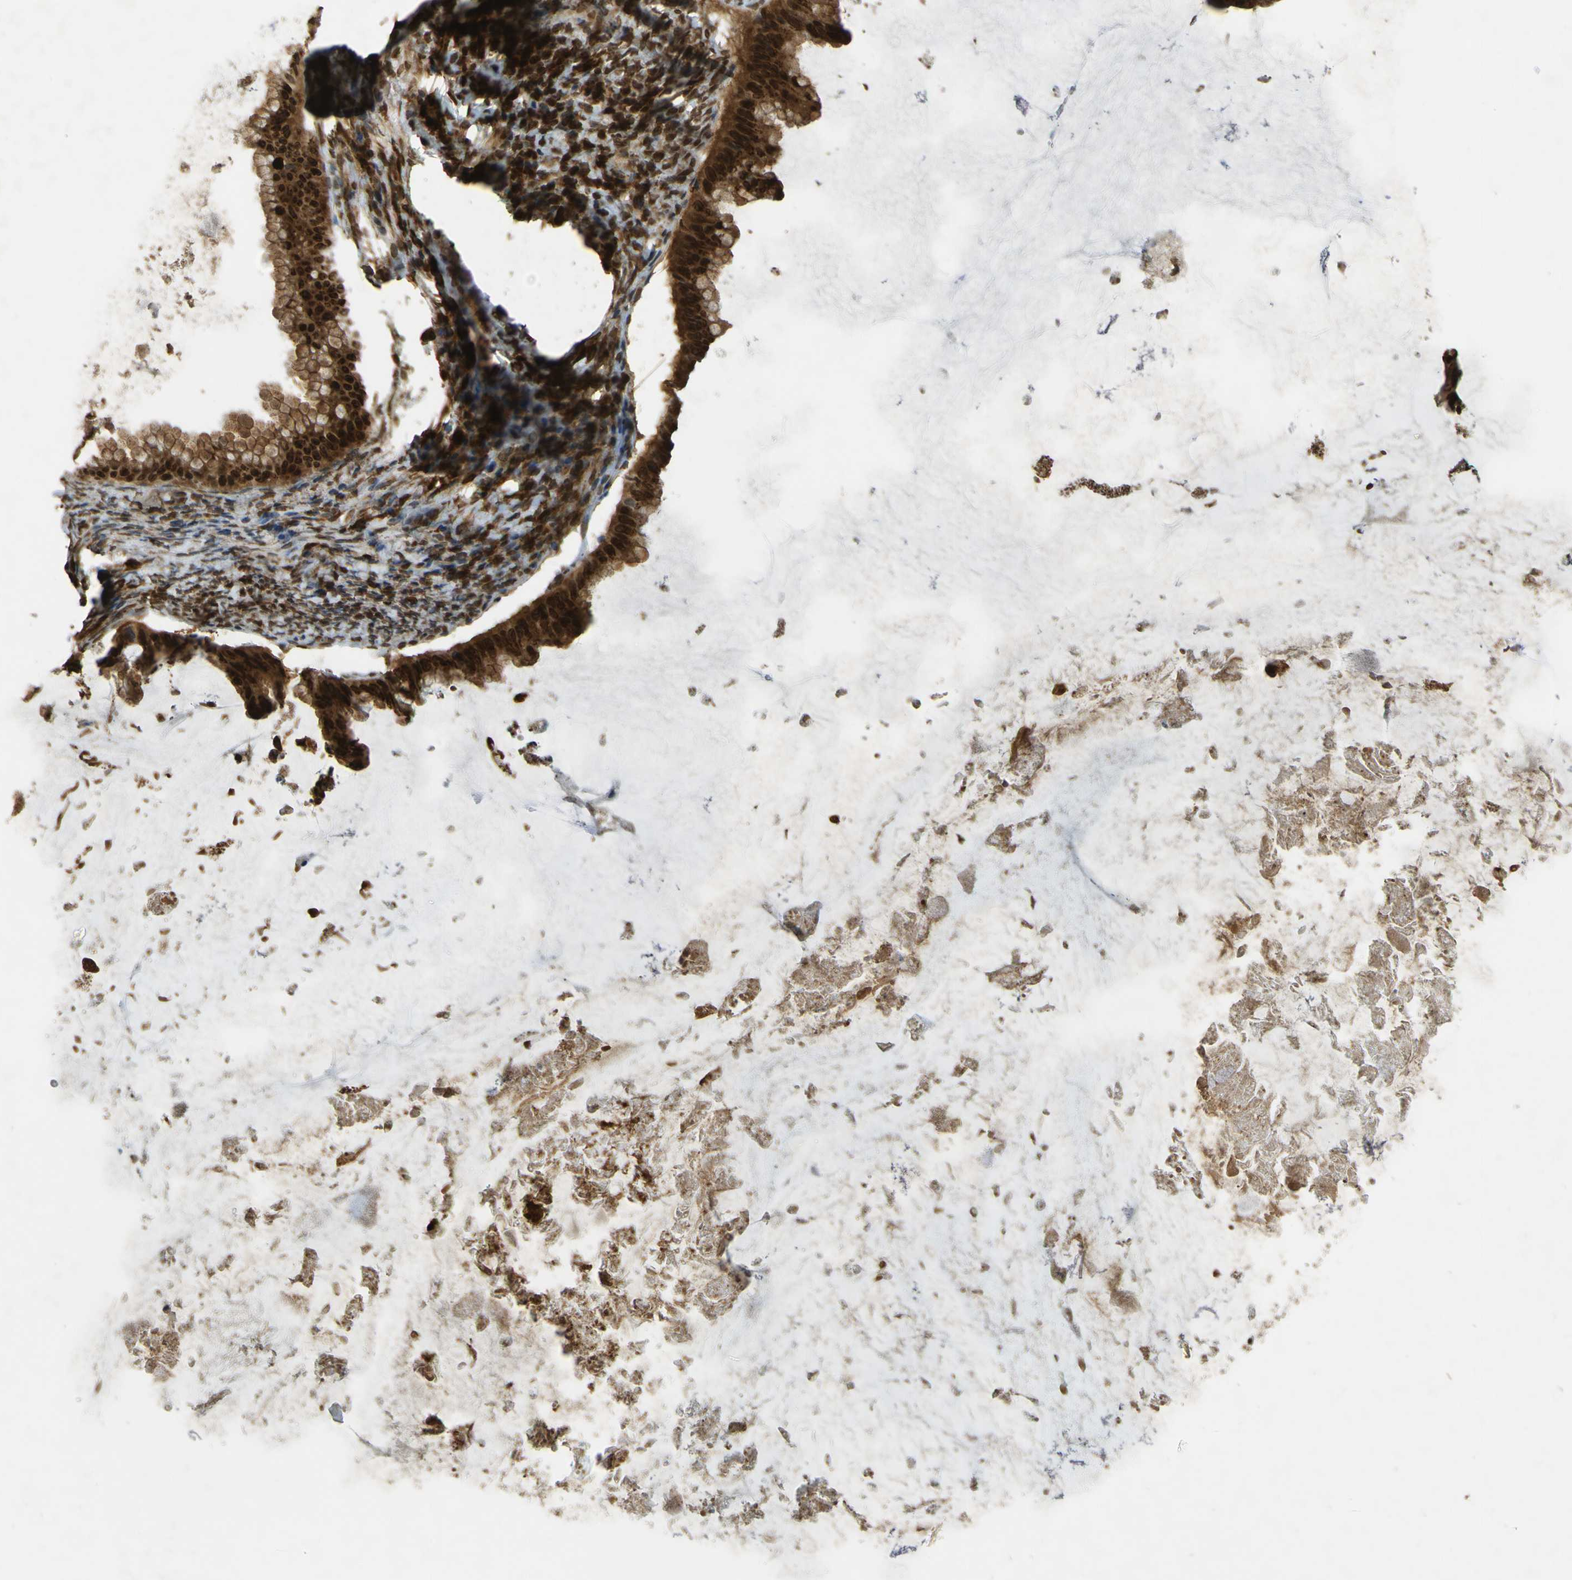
{"staining": {"intensity": "strong", "quantity": ">75%", "location": "cytoplasmic/membranous,nuclear"}, "tissue": "ovarian cancer", "cell_type": "Tumor cells", "image_type": "cancer", "snomed": [{"axis": "morphology", "description": "Cystadenocarcinoma, mucinous, NOS"}, {"axis": "topography", "description": "Ovary"}], "caption": "The photomicrograph displays staining of mucinous cystadenocarcinoma (ovarian), revealing strong cytoplasmic/membranous and nuclear protein positivity (brown color) within tumor cells.", "gene": "GALNT1", "patient": {"sex": "female", "age": 61}}